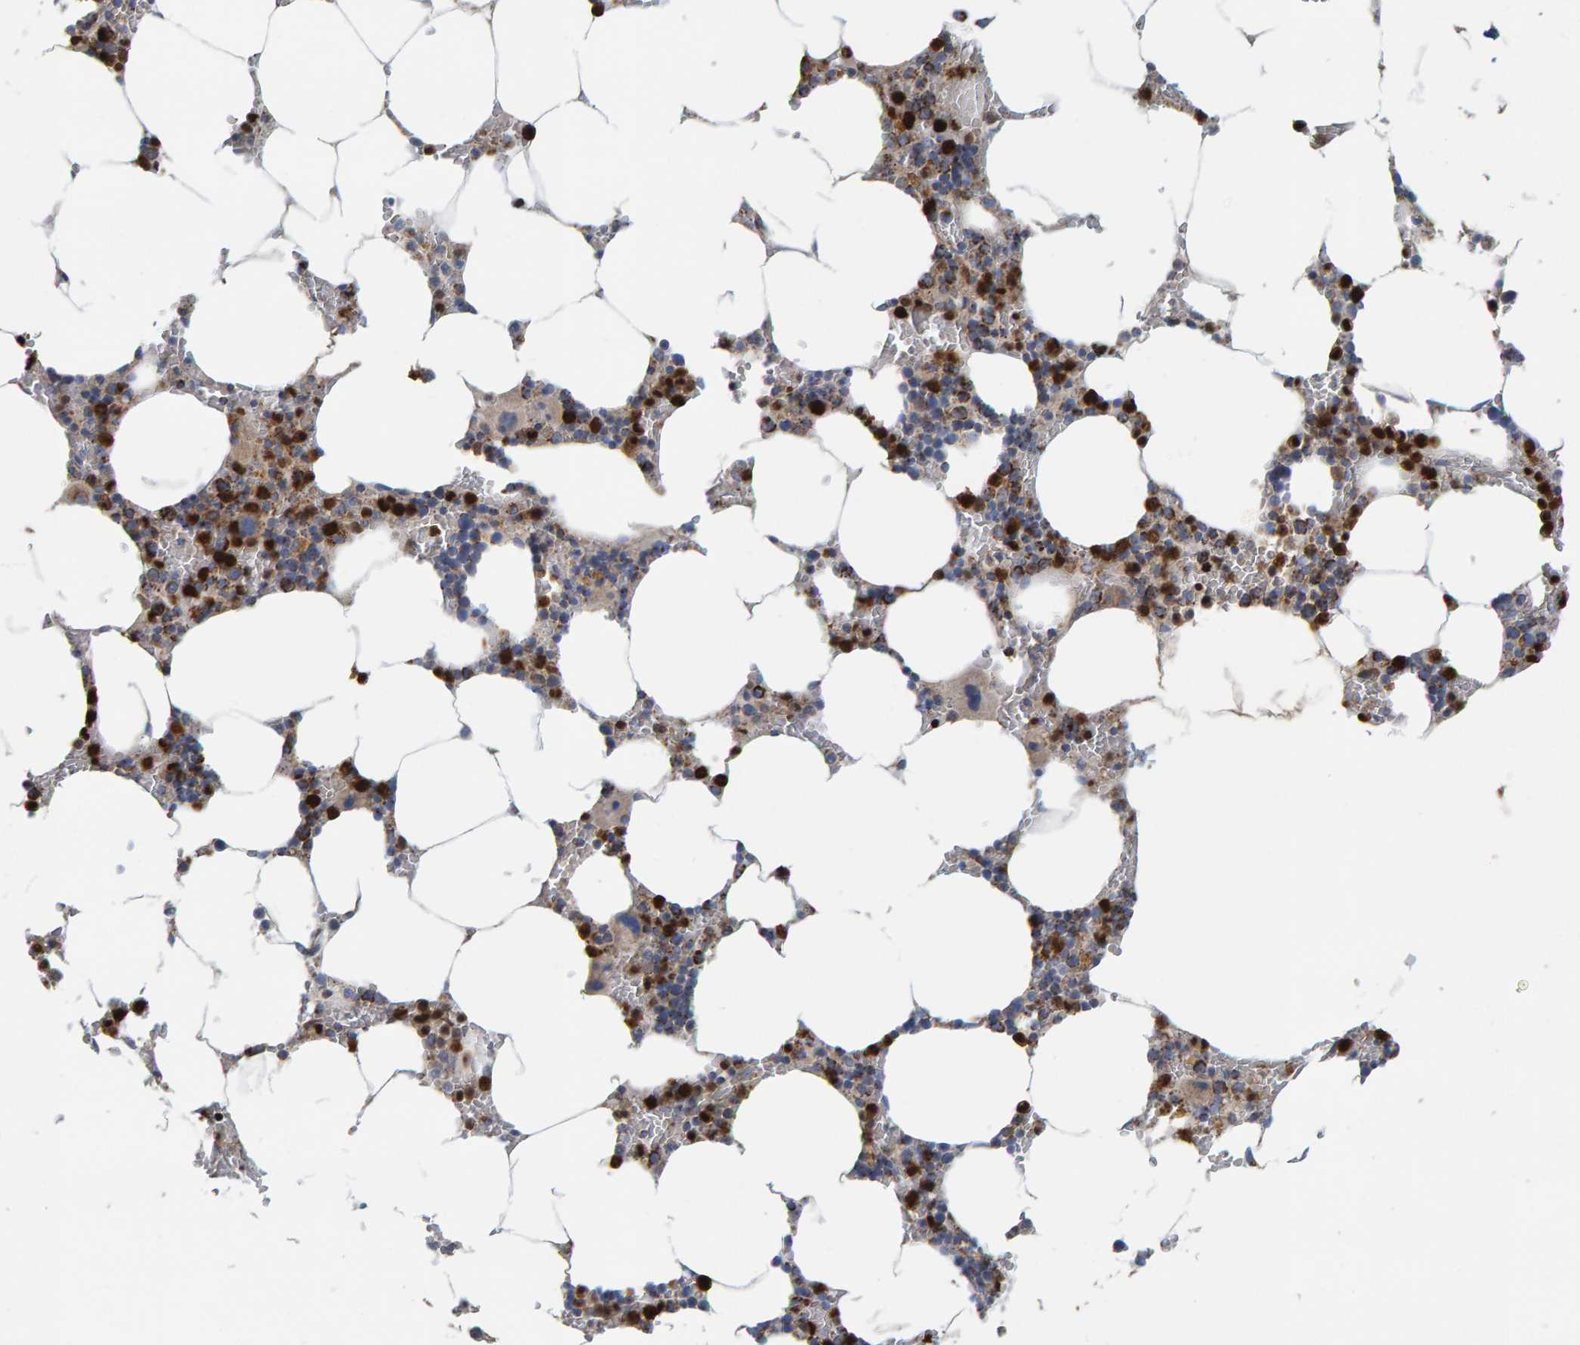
{"staining": {"intensity": "strong", "quantity": "25%-75%", "location": "cytoplasmic/membranous,nuclear"}, "tissue": "bone marrow", "cell_type": "Hematopoietic cells", "image_type": "normal", "snomed": [{"axis": "morphology", "description": "Normal tissue, NOS"}, {"axis": "topography", "description": "Bone marrow"}], "caption": "The histopathology image demonstrates staining of unremarkable bone marrow, revealing strong cytoplasmic/membranous,nuclear protein positivity (brown color) within hematopoietic cells.", "gene": "B9D1", "patient": {"sex": "male", "age": 70}}